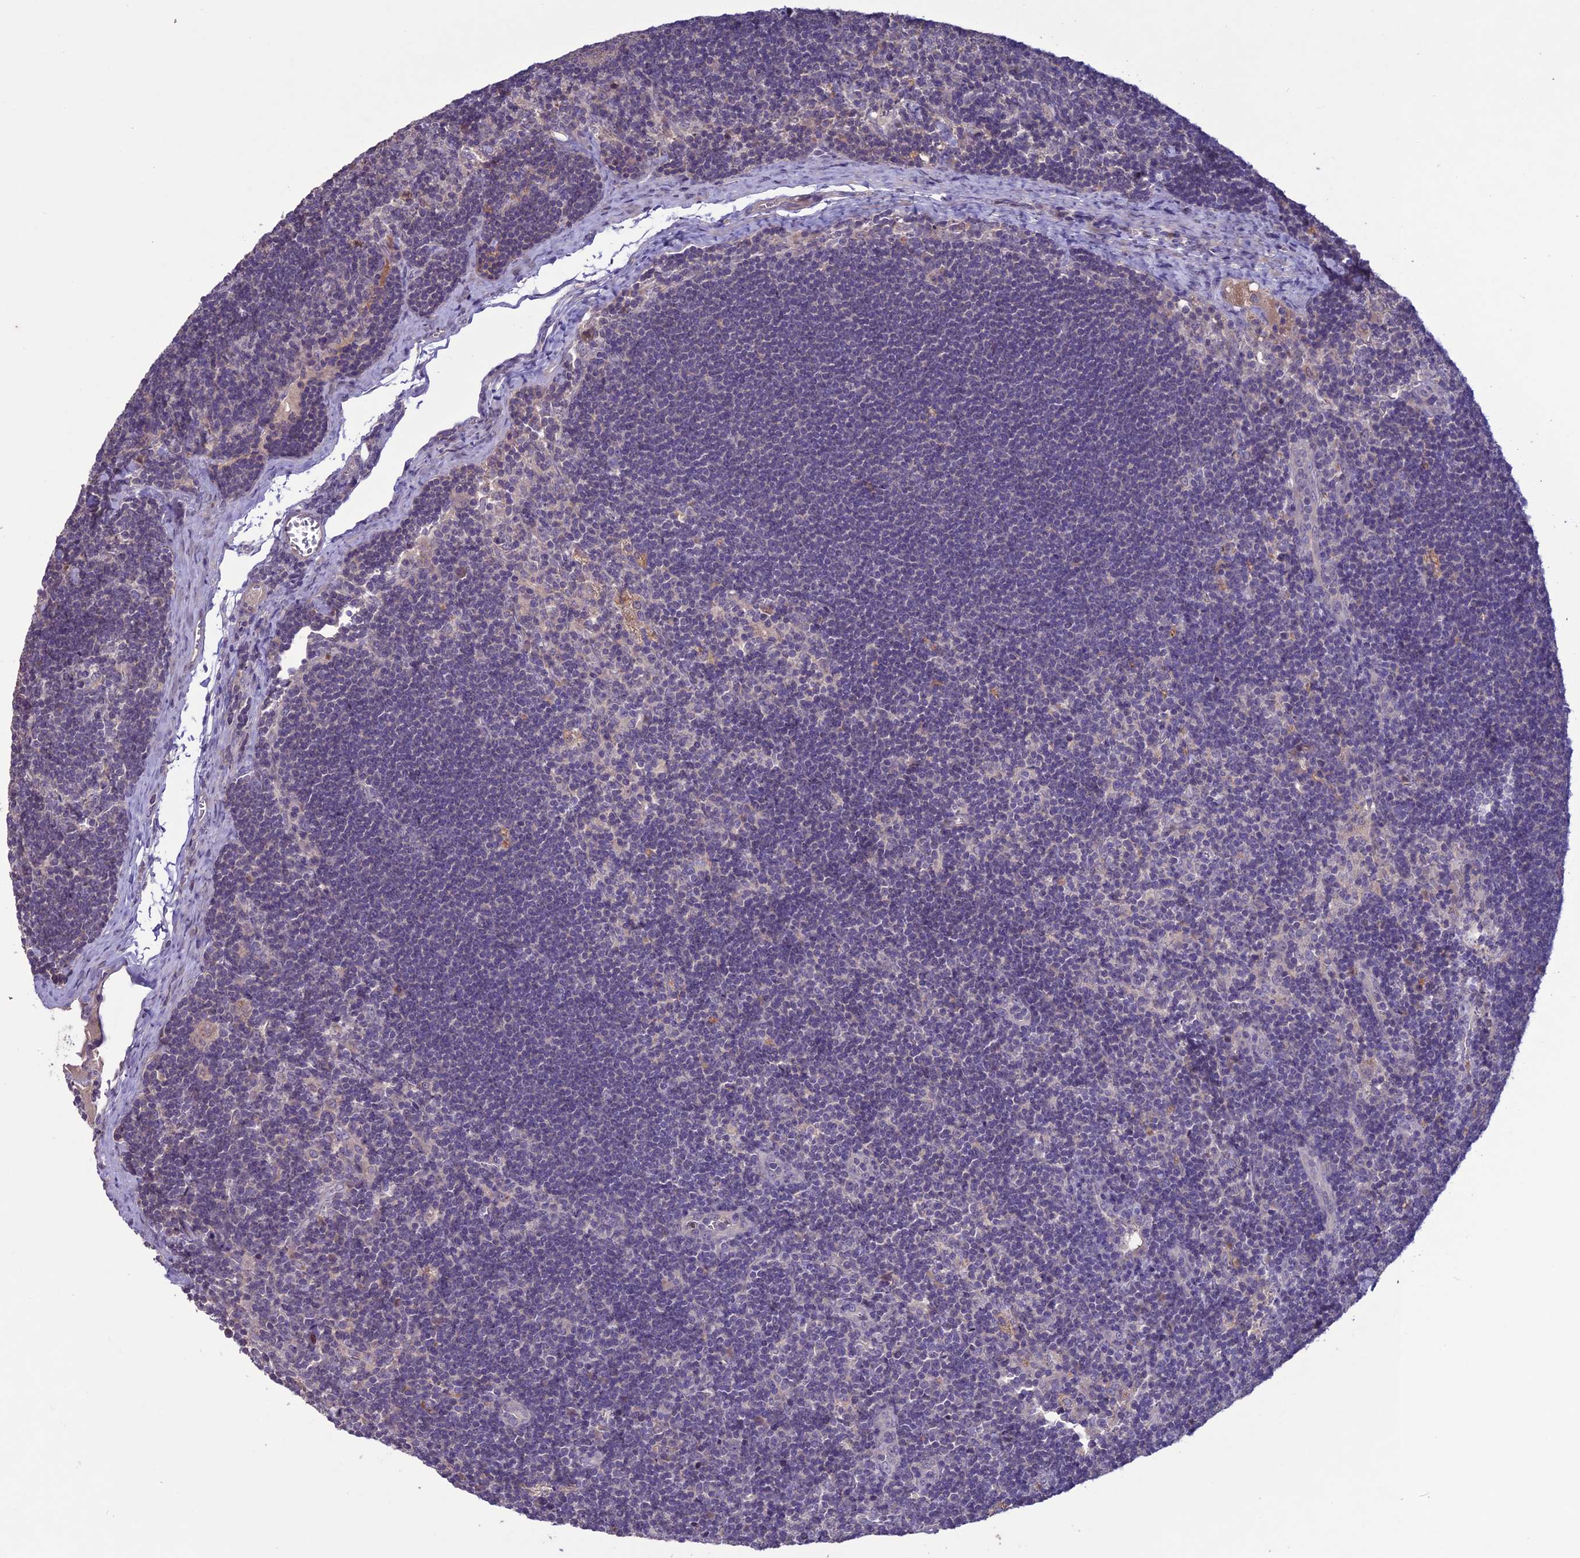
{"staining": {"intensity": "negative", "quantity": "none", "location": "none"}, "tissue": "lymph node", "cell_type": "Non-germinal center cells", "image_type": "normal", "snomed": [{"axis": "morphology", "description": "Normal tissue, NOS"}, {"axis": "topography", "description": "Lymph node"}], "caption": "The immunohistochemistry (IHC) micrograph has no significant expression in non-germinal center cells of lymph node.", "gene": "C2orf76", "patient": {"sex": "male", "age": 24}}